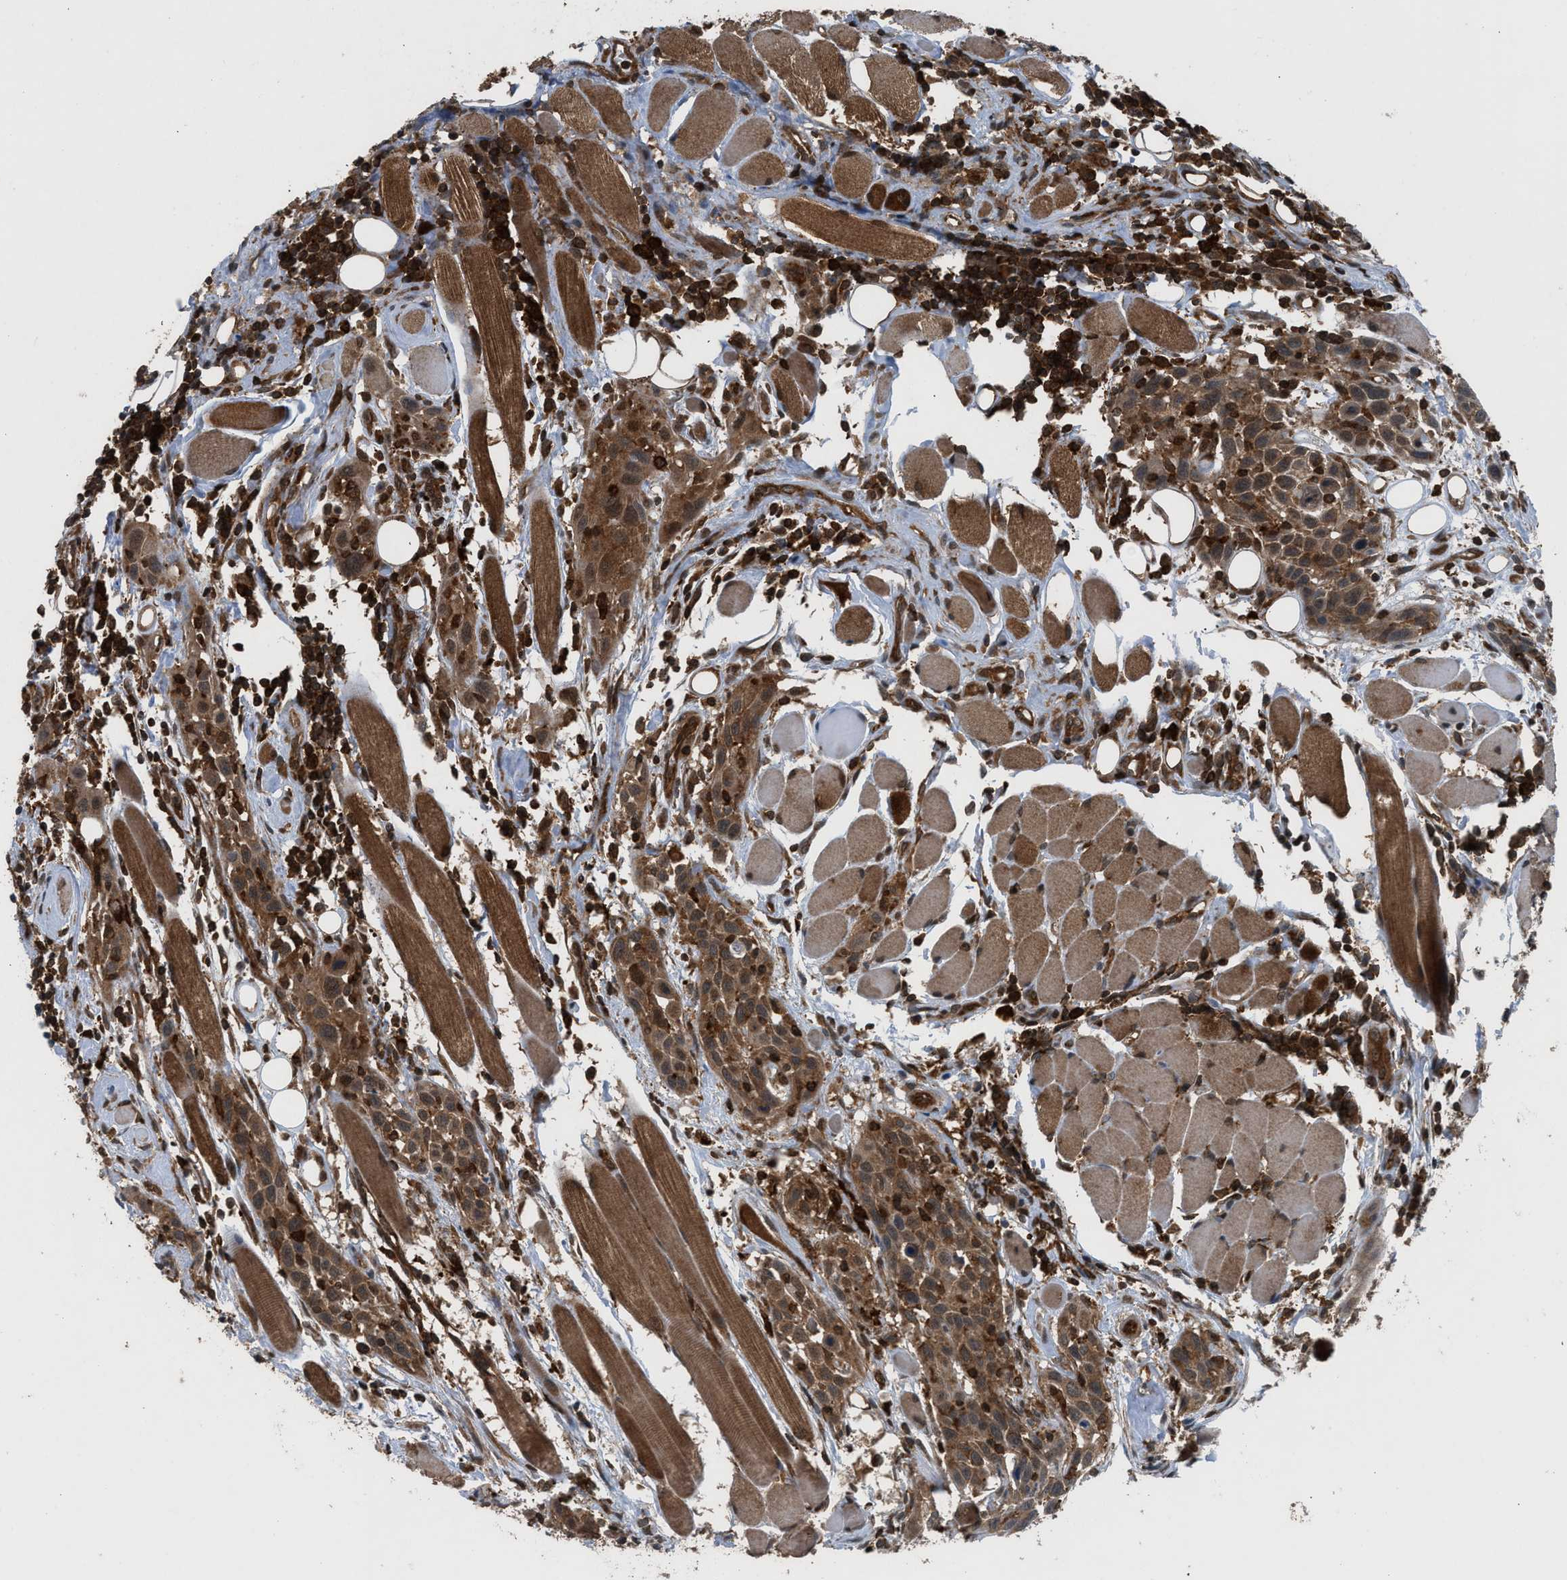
{"staining": {"intensity": "moderate", "quantity": ">75%", "location": "cytoplasmic/membranous"}, "tissue": "head and neck cancer", "cell_type": "Tumor cells", "image_type": "cancer", "snomed": [{"axis": "morphology", "description": "Squamous cell carcinoma, NOS"}, {"axis": "topography", "description": "Oral tissue"}, {"axis": "topography", "description": "Head-Neck"}], "caption": "Immunohistochemistry (IHC) of squamous cell carcinoma (head and neck) displays medium levels of moderate cytoplasmic/membranous staining in about >75% of tumor cells.", "gene": "OXSR1", "patient": {"sex": "female", "age": 50}}